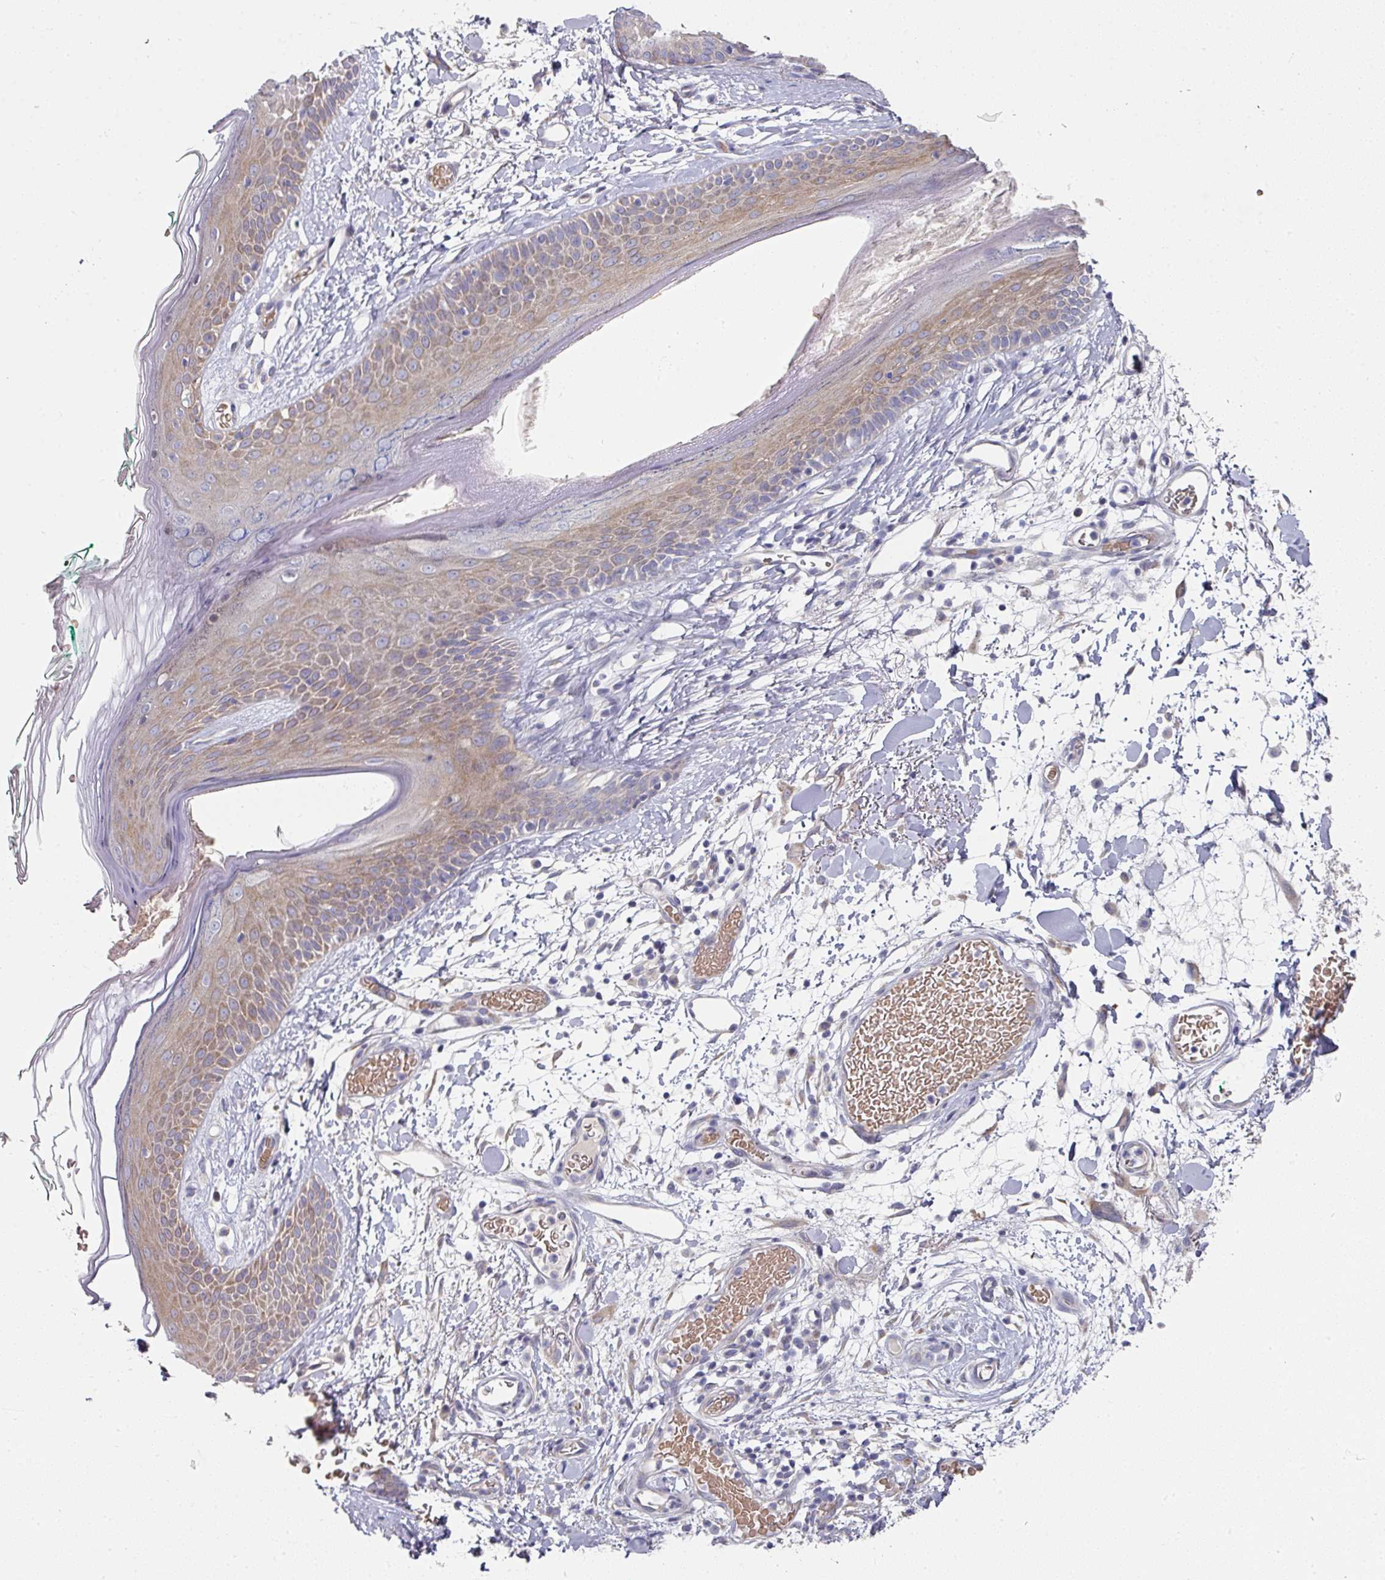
{"staining": {"intensity": "negative", "quantity": "none", "location": "none"}, "tissue": "skin", "cell_type": "Fibroblasts", "image_type": "normal", "snomed": [{"axis": "morphology", "description": "Normal tissue, NOS"}, {"axis": "topography", "description": "Skin"}], "caption": "This is an immunohistochemistry (IHC) micrograph of unremarkable skin. There is no expression in fibroblasts.", "gene": "PYROXD2", "patient": {"sex": "male", "age": 79}}